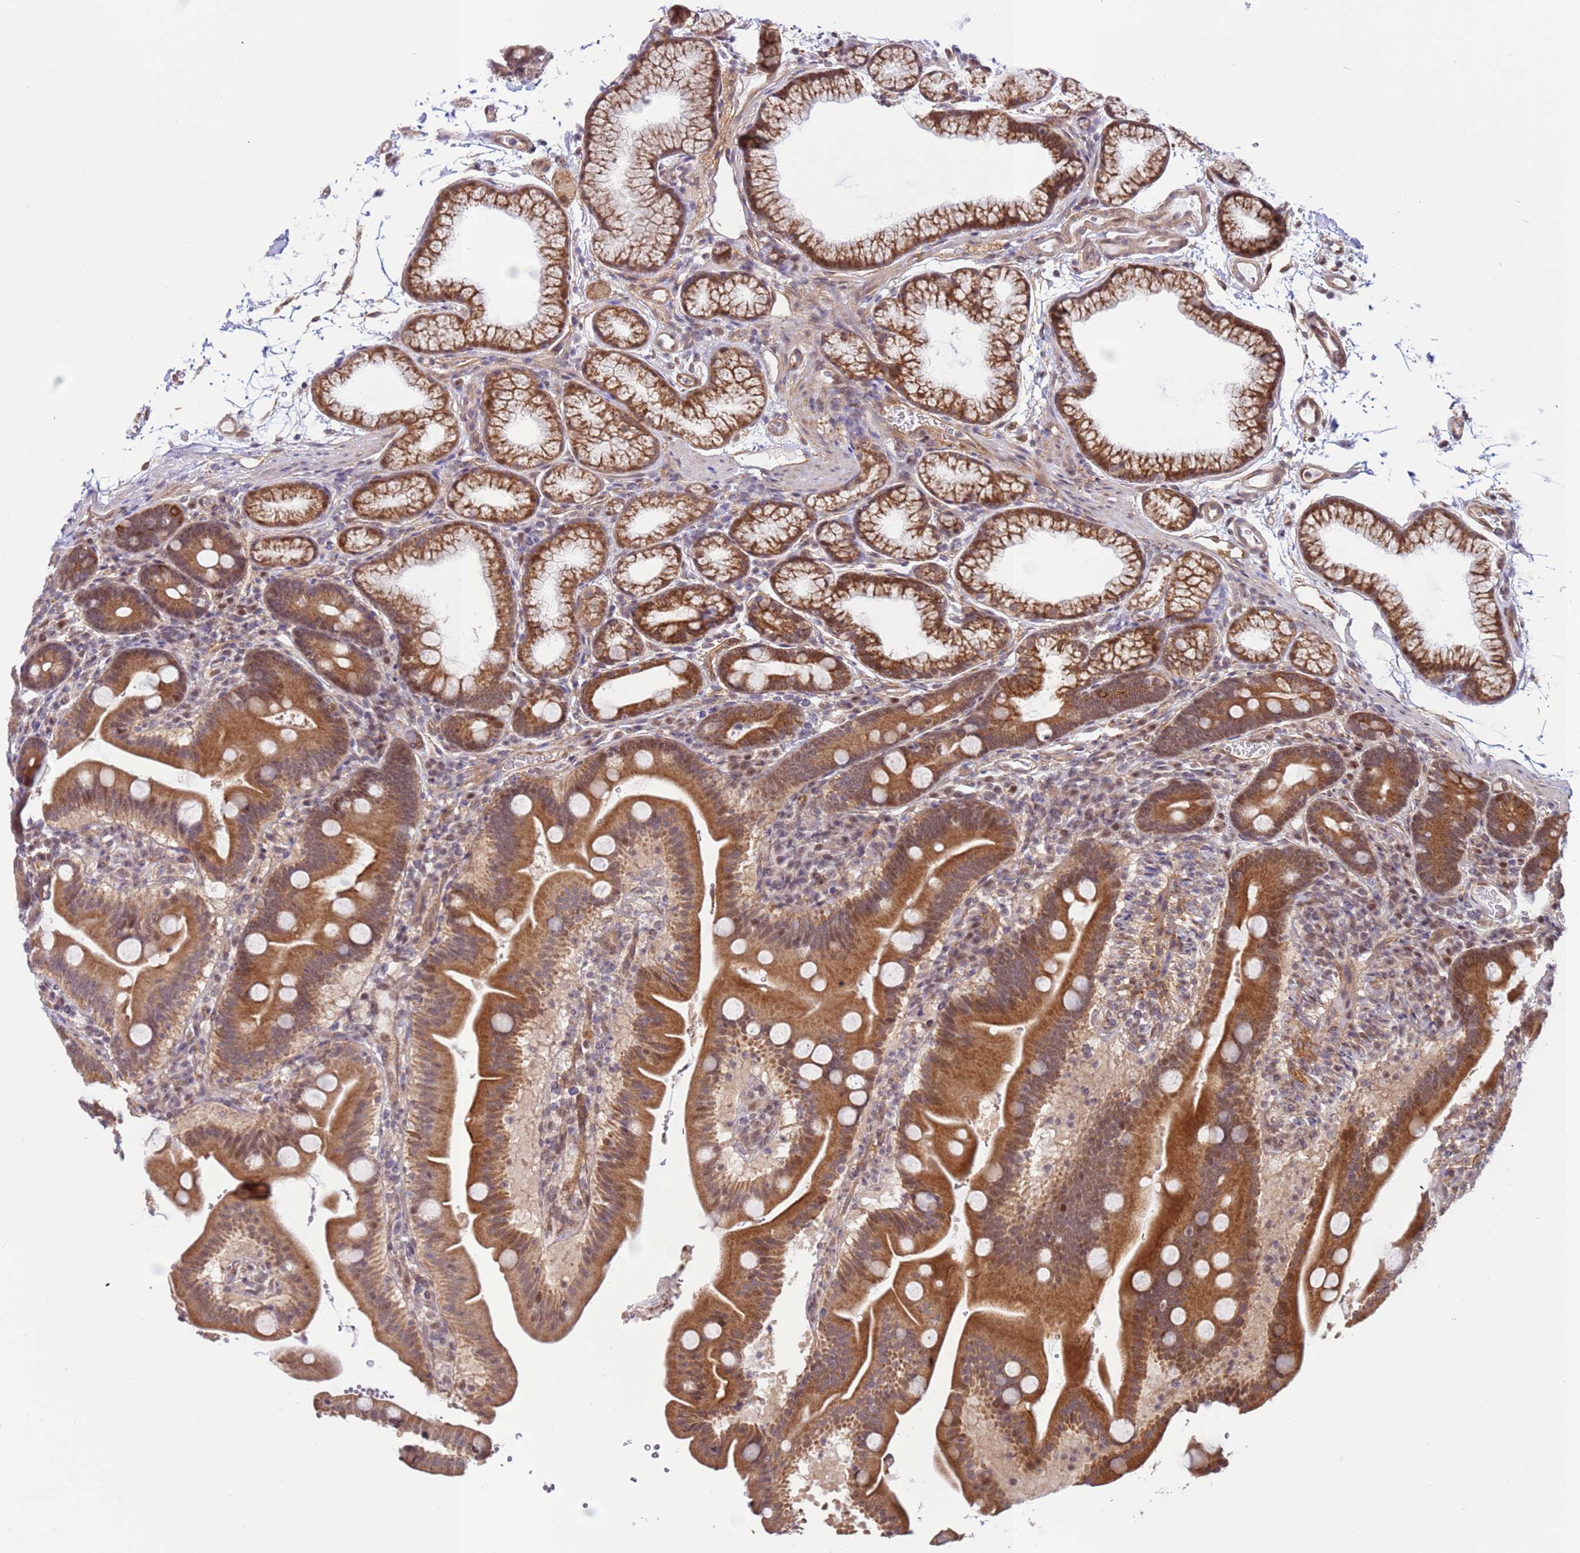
{"staining": {"intensity": "moderate", "quantity": ">75%", "location": "cytoplasmic/membranous"}, "tissue": "duodenum", "cell_type": "Glandular cells", "image_type": "normal", "snomed": [{"axis": "morphology", "description": "Normal tissue, NOS"}, {"axis": "topography", "description": "Duodenum"}], "caption": "Human duodenum stained with a brown dye shows moderate cytoplasmic/membranous positive expression in about >75% of glandular cells.", "gene": "DCAF4", "patient": {"sex": "male", "age": 54}}